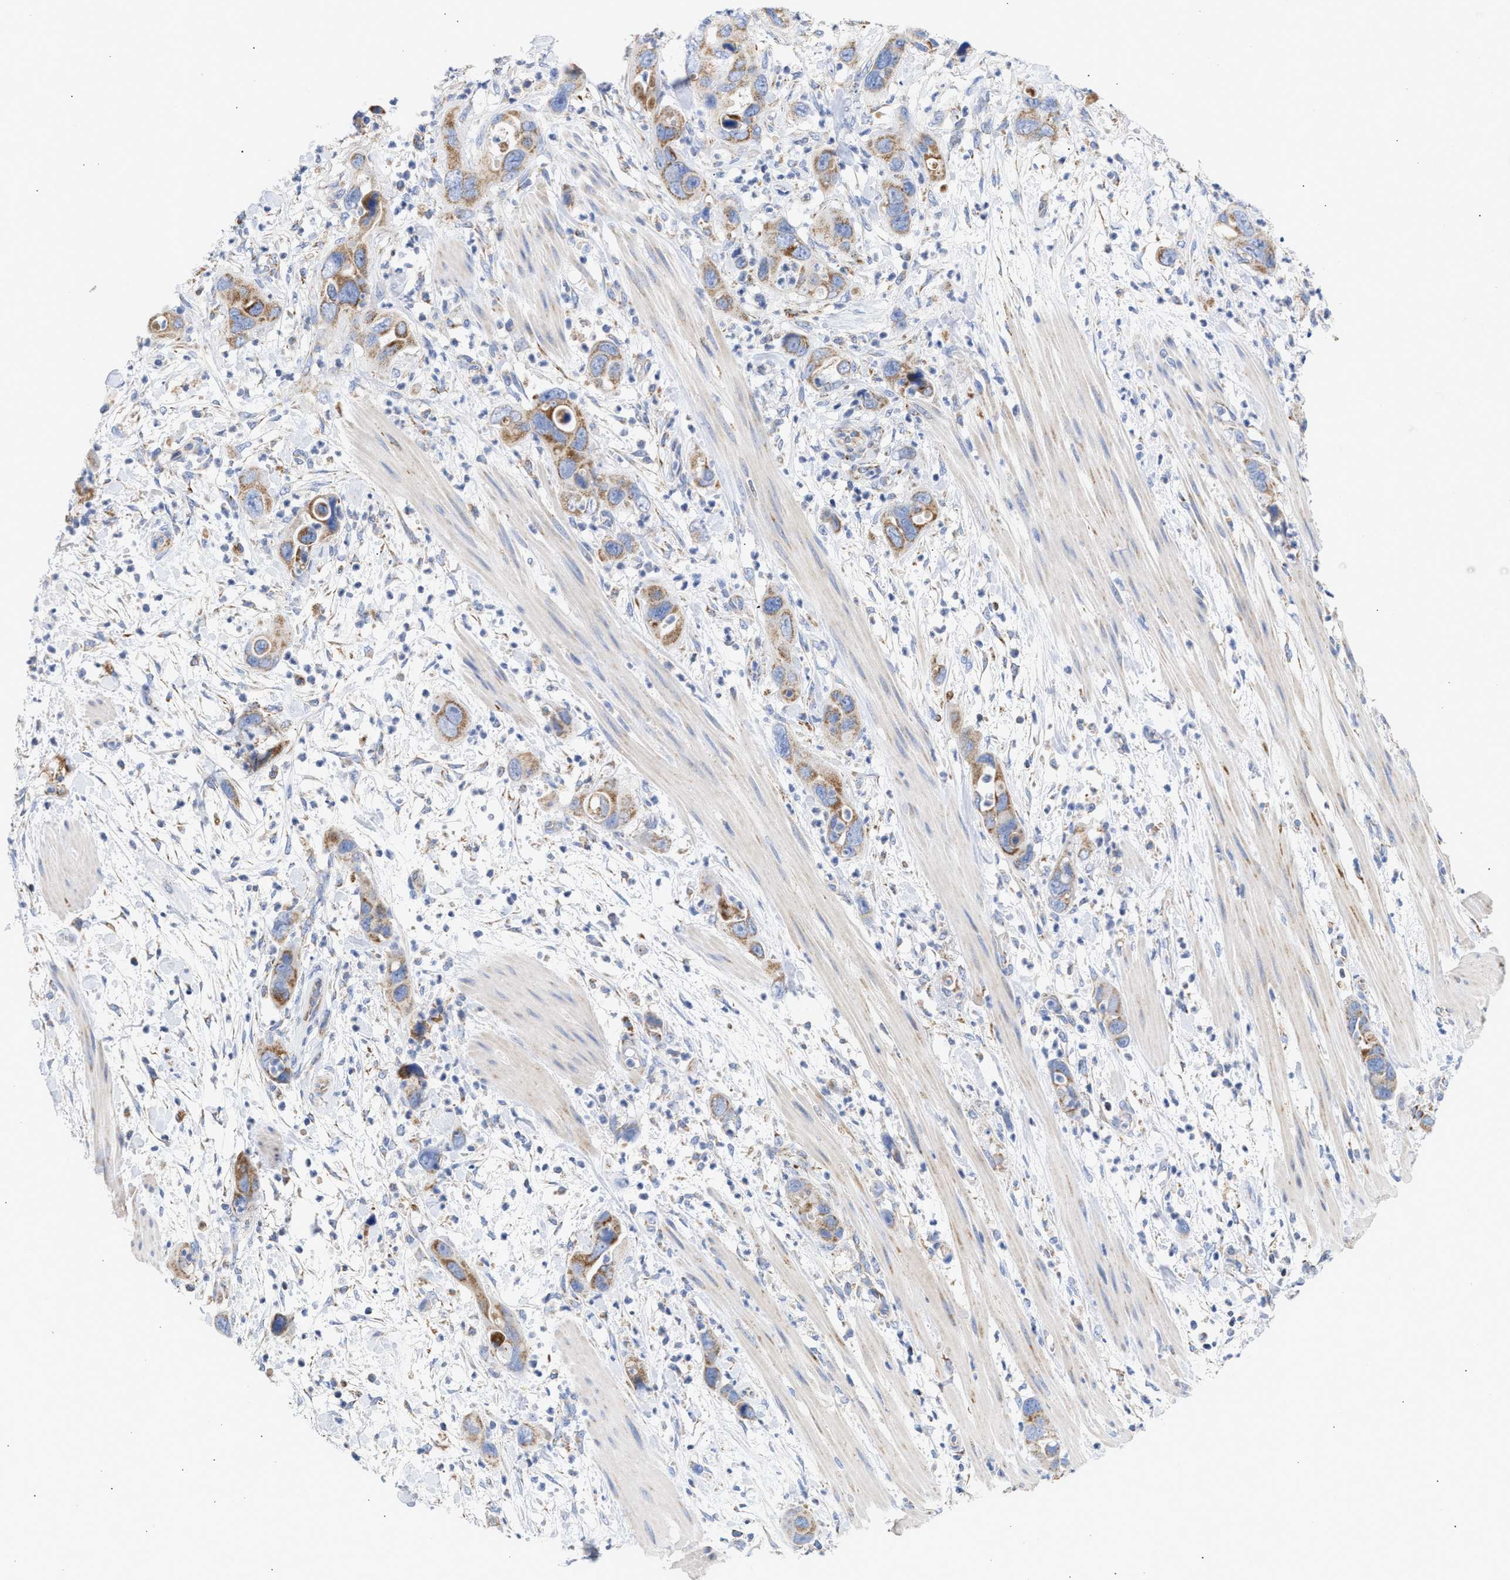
{"staining": {"intensity": "moderate", "quantity": ">75%", "location": "cytoplasmic/membranous"}, "tissue": "pancreatic cancer", "cell_type": "Tumor cells", "image_type": "cancer", "snomed": [{"axis": "morphology", "description": "Adenocarcinoma, NOS"}, {"axis": "topography", "description": "Pancreas"}], "caption": "Protein staining exhibits moderate cytoplasmic/membranous staining in about >75% of tumor cells in pancreatic cancer.", "gene": "ACOT13", "patient": {"sex": "female", "age": 71}}